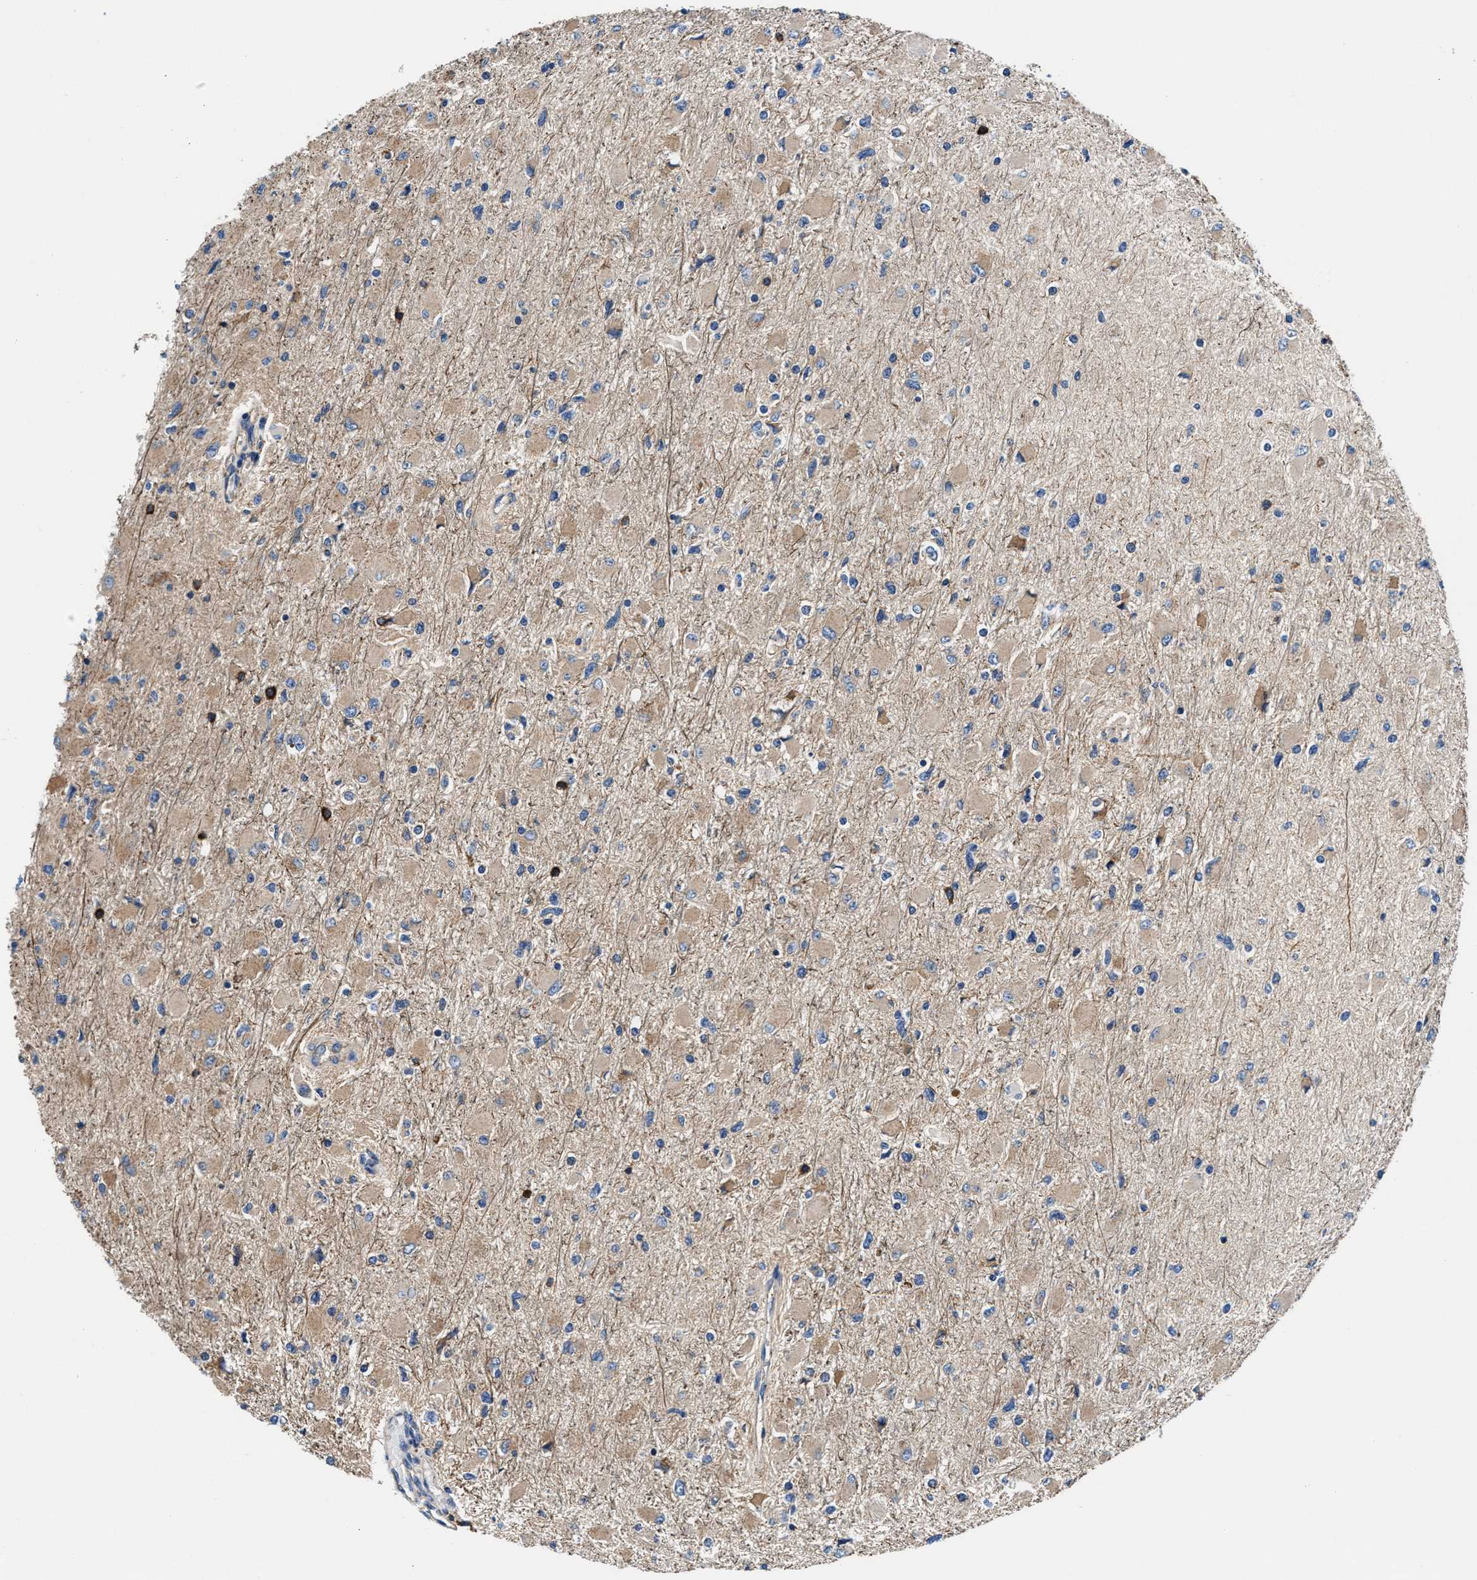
{"staining": {"intensity": "weak", "quantity": "25%-75%", "location": "cytoplasmic/membranous"}, "tissue": "glioma", "cell_type": "Tumor cells", "image_type": "cancer", "snomed": [{"axis": "morphology", "description": "Glioma, malignant, High grade"}, {"axis": "topography", "description": "Cerebral cortex"}], "caption": "High-grade glioma (malignant) stained for a protein (brown) exhibits weak cytoplasmic/membranous positive positivity in about 25%-75% of tumor cells.", "gene": "PPP1R9B", "patient": {"sex": "female", "age": 36}}